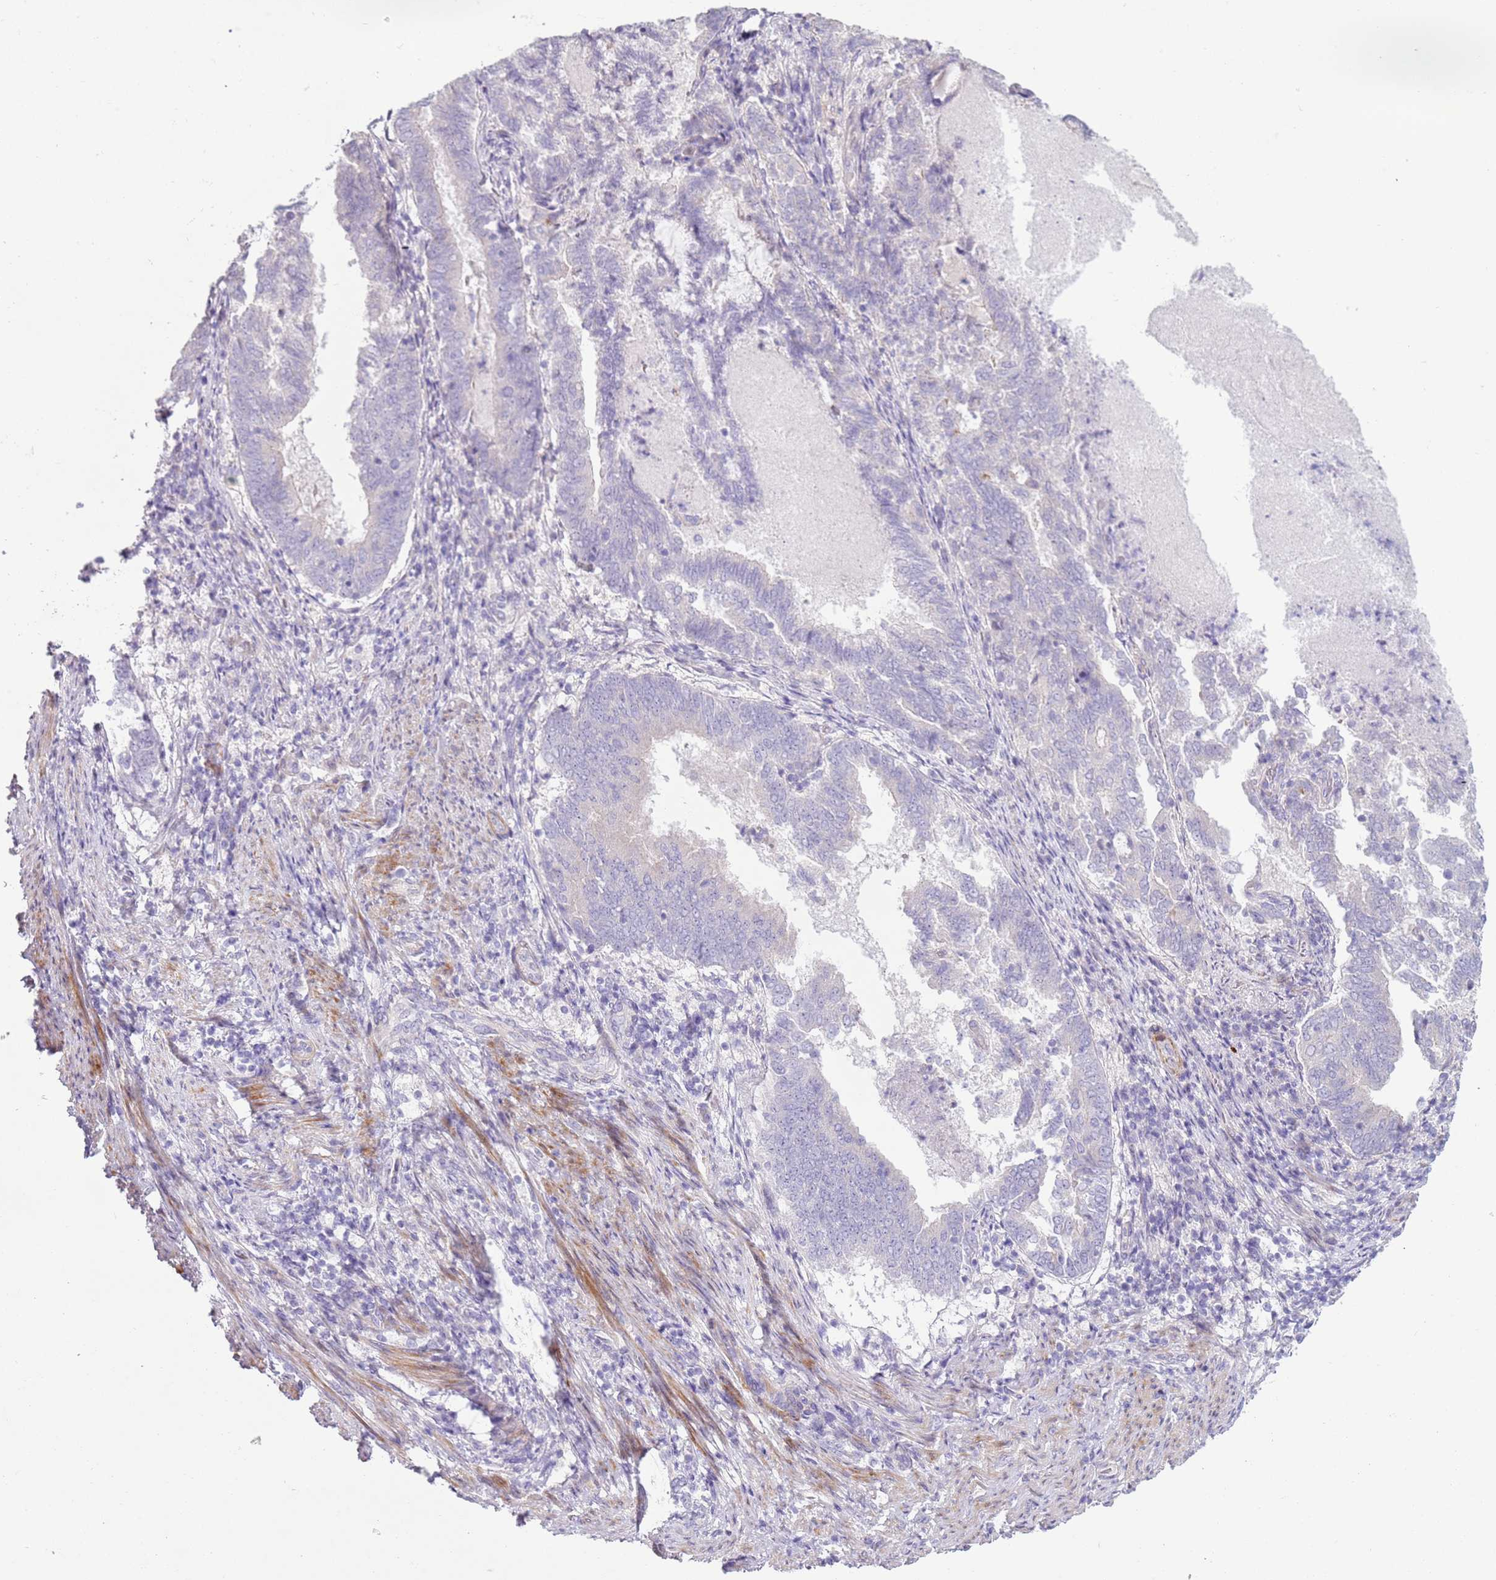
{"staining": {"intensity": "negative", "quantity": "none", "location": "none"}, "tissue": "endometrial cancer", "cell_type": "Tumor cells", "image_type": "cancer", "snomed": [{"axis": "morphology", "description": "Adenocarcinoma, NOS"}, {"axis": "topography", "description": "Endometrium"}], "caption": "Protein analysis of endometrial cancer shows no significant positivity in tumor cells.", "gene": "ZNF239", "patient": {"sex": "female", "age": 80}}